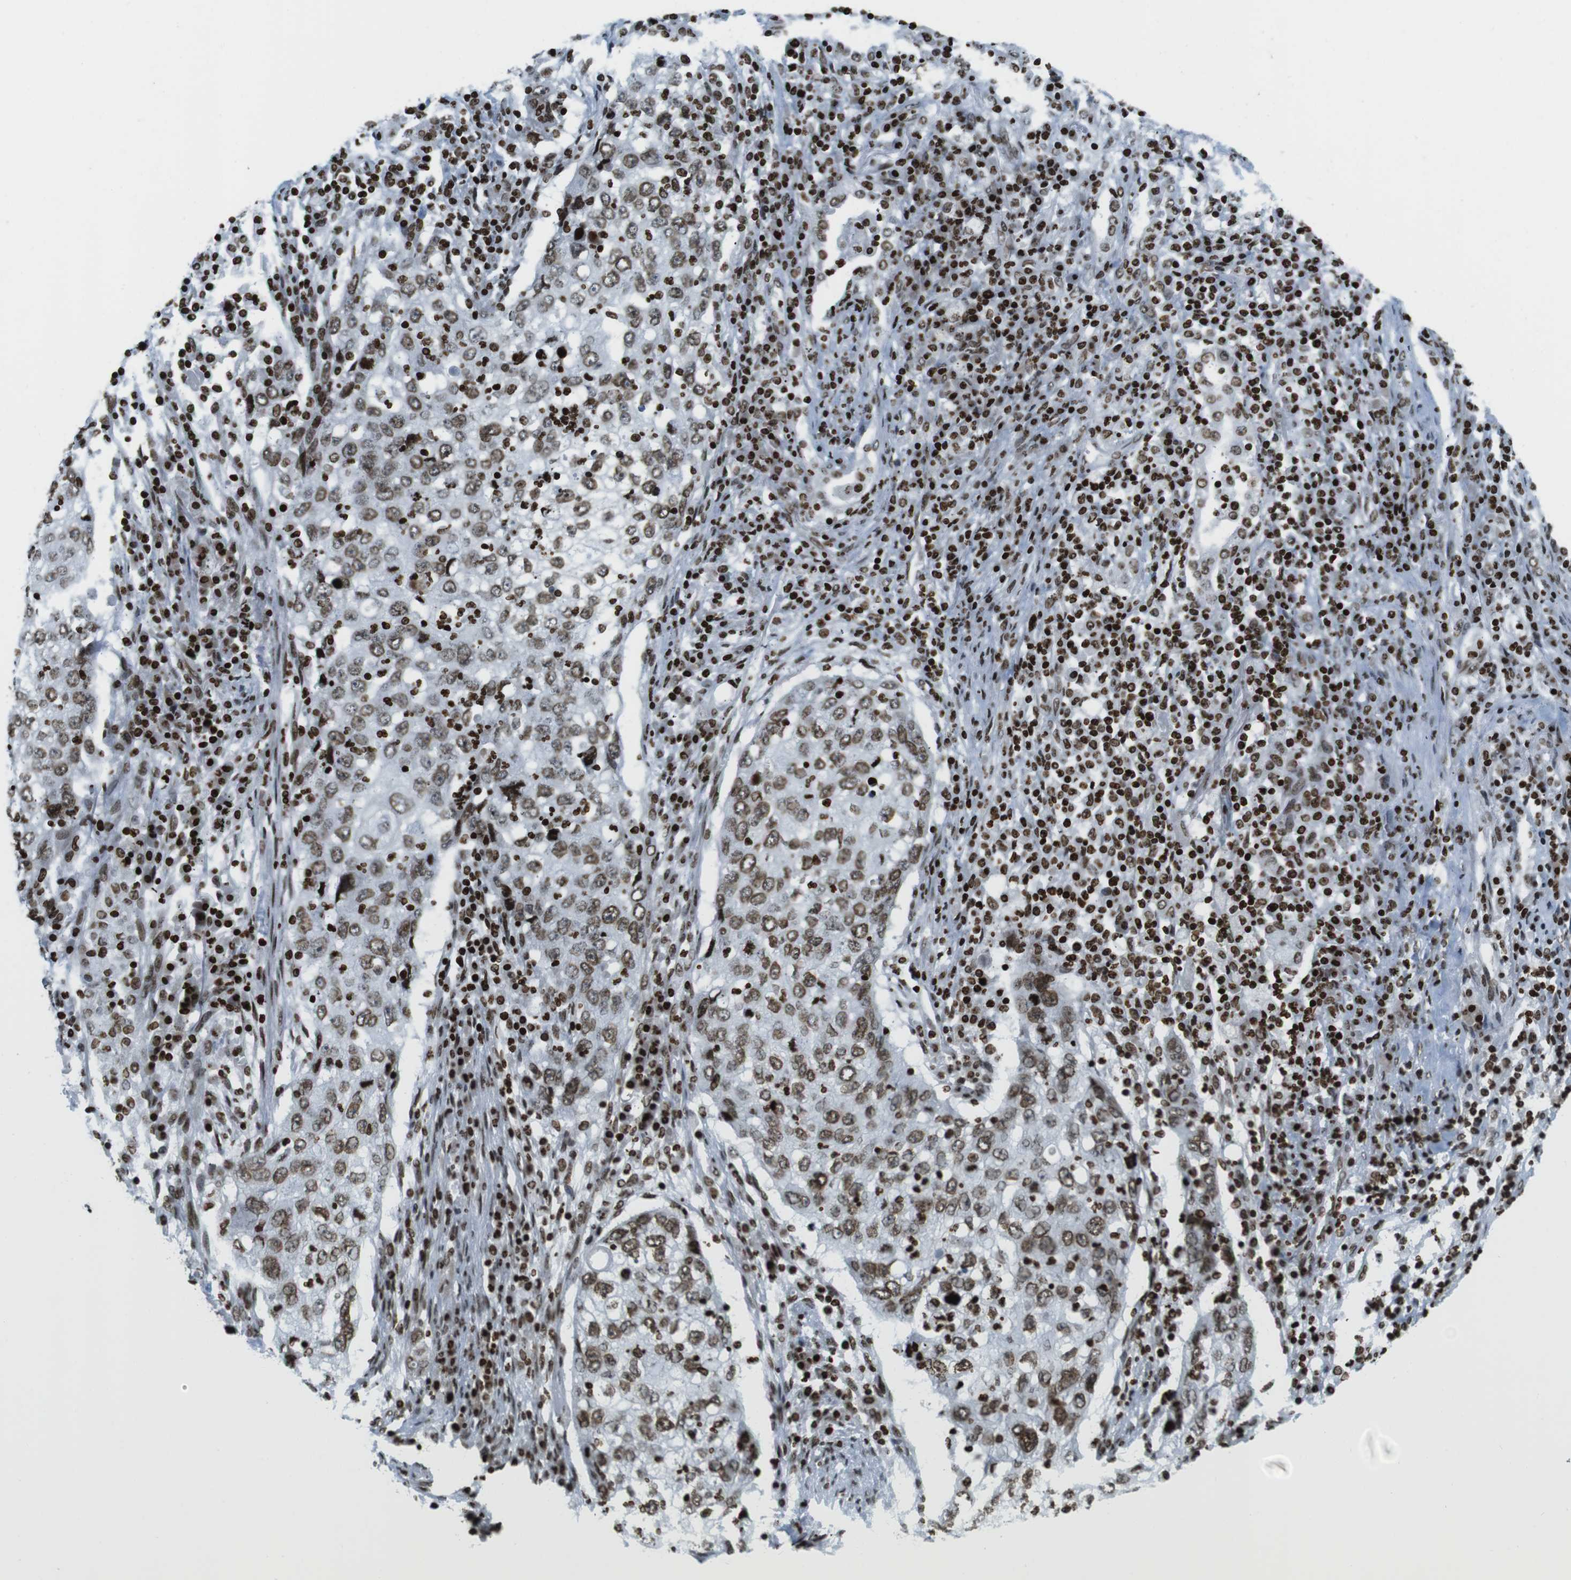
{"staining": {"intensity": "moderate", "quantity": ">75%", "location": "nuclear"}, "tissue": "lung cancer", "cell_type": "Tumor cells", "image_type": "cancer", "snomed": [{"axis": "morphology", "description": "Squamous cell carcinoma, NOS"}, {"axis": "topography", "description": "Lung"}], "caption": "Lung cancer stained with DAB (3,3'-diaminobenzidine) immunohistochemistry (IHC) displays medium levels of moderate nuclear positivity in approximately >75% of tumor cells.", "gene": "H2AC8", "patient": {"sex": "female", "age": 63}}